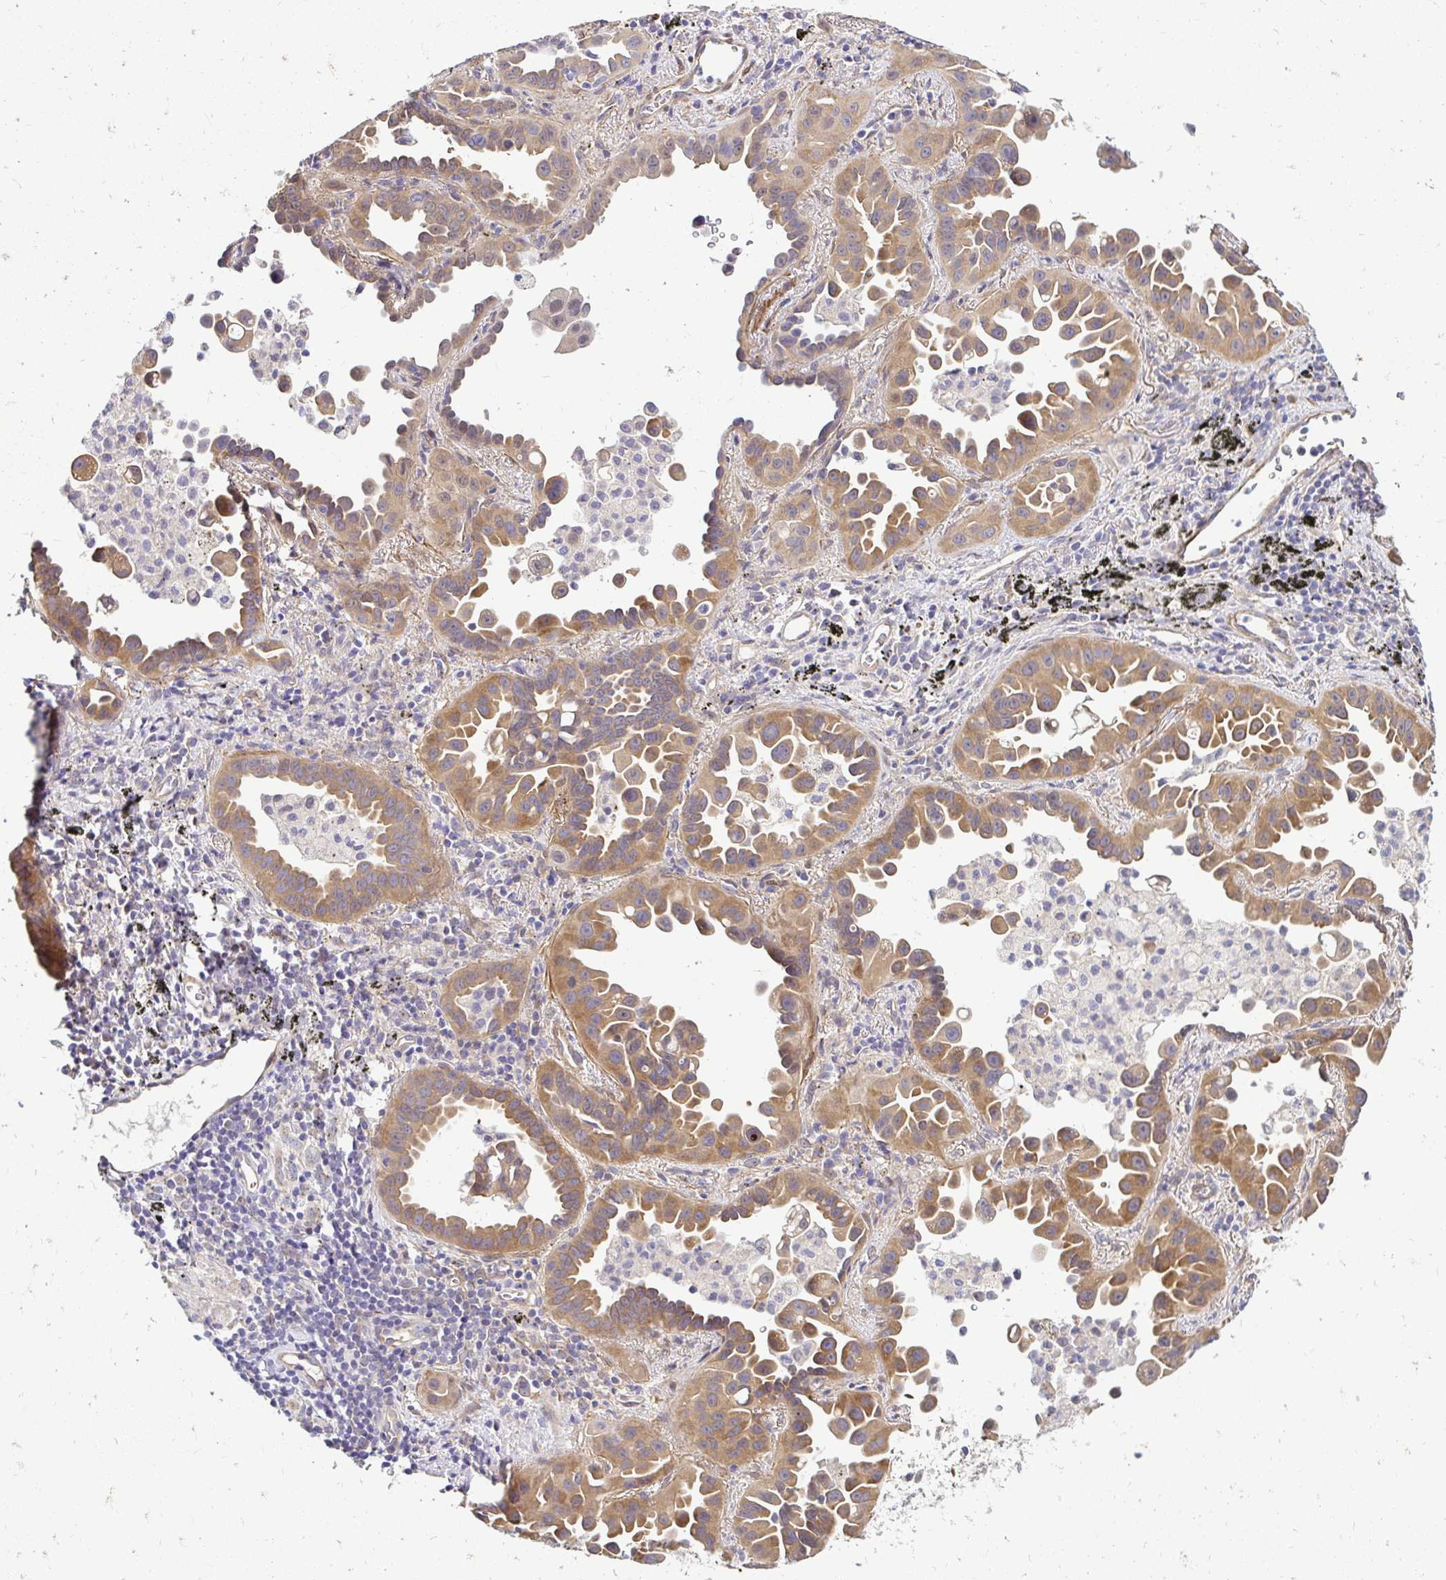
{"staining": {"intensity": "moderate", "quantity": ">75%", "location": "cytoplasmic/membranous"}, "tissue": "lung cancer", "cell_type": "Tumor cells", "image_type": "cancer", "snomed": [{"axis": "morphology", "description": "Adenocarcinoma, NOS"}, {"axis": "topography", "description": "Lung"}], "caption": "Moderate cytoplasmic/membranous protein expression is present in approximately >75% of tumor cells in lung adenocarcinoma.", "gene": "YAP1", "patient": {"sex": "male", "age": 68}}